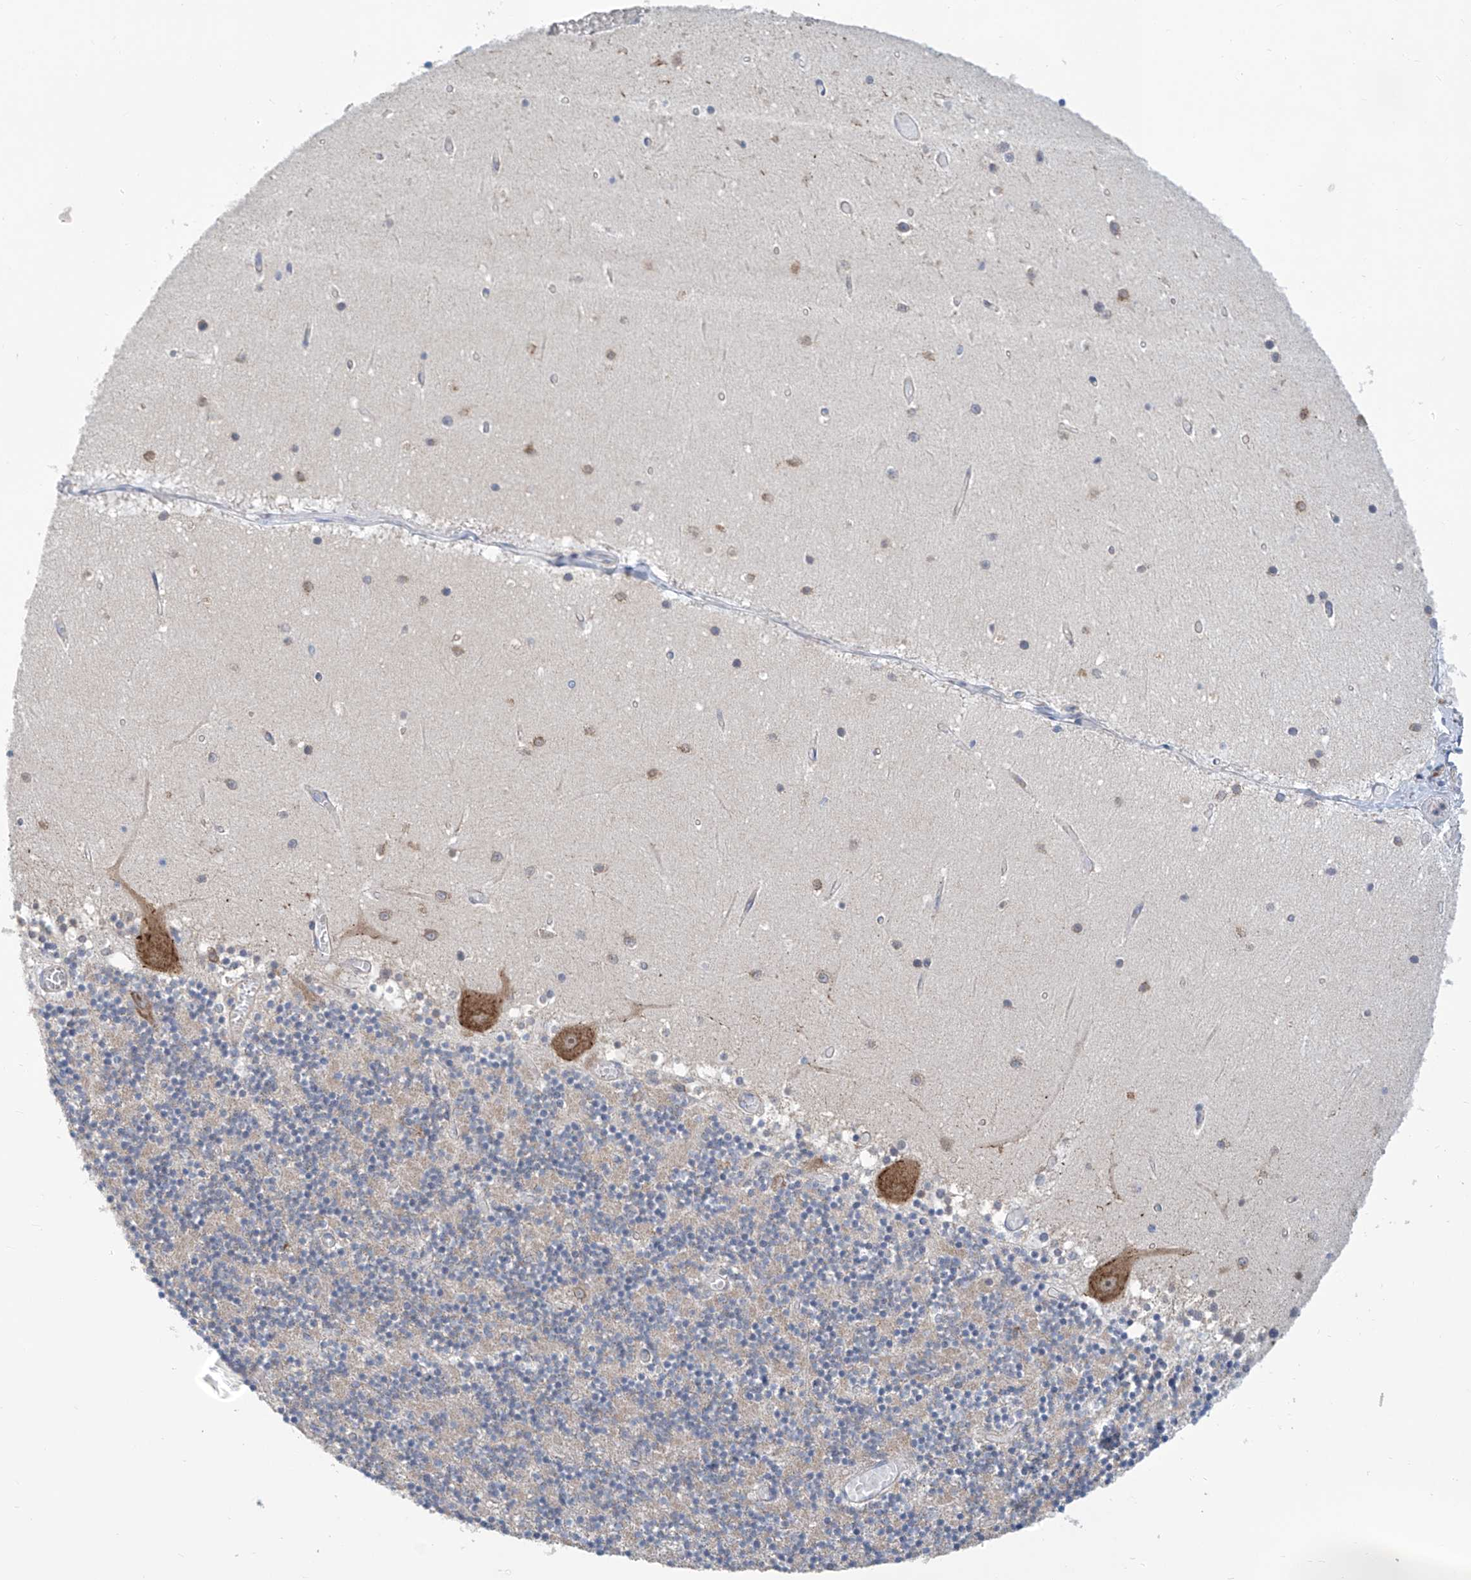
{"staining": {"intensity": "moderate", "quantity": "<25%", "location": "cytoplasmic/membranous"}, "tissue": "cerebellum", "cell_type": "Cells in granular layer", "image_type": "normal", "snomed": [{"axis": "morphology", "description": "Normal tissue, NOS"}, {"axis": "topography", "description": "Cerebellum"}], "caption": "The histopathology image exhibits immunohistochemical staining of normal cerebellum. There is moderate cytoplasmic/membranous expression is appreciated in approximately <25% of cells in granular layer. The staining was performed using DAB (3,3'-diaminobenzidine) to visualize the protein expression in brown, while the nuclei were stained in blue with hematoxylin (Magnification: 20x).", "gene": "SENP2", "patient": {"sex": "female", "age": 28}}